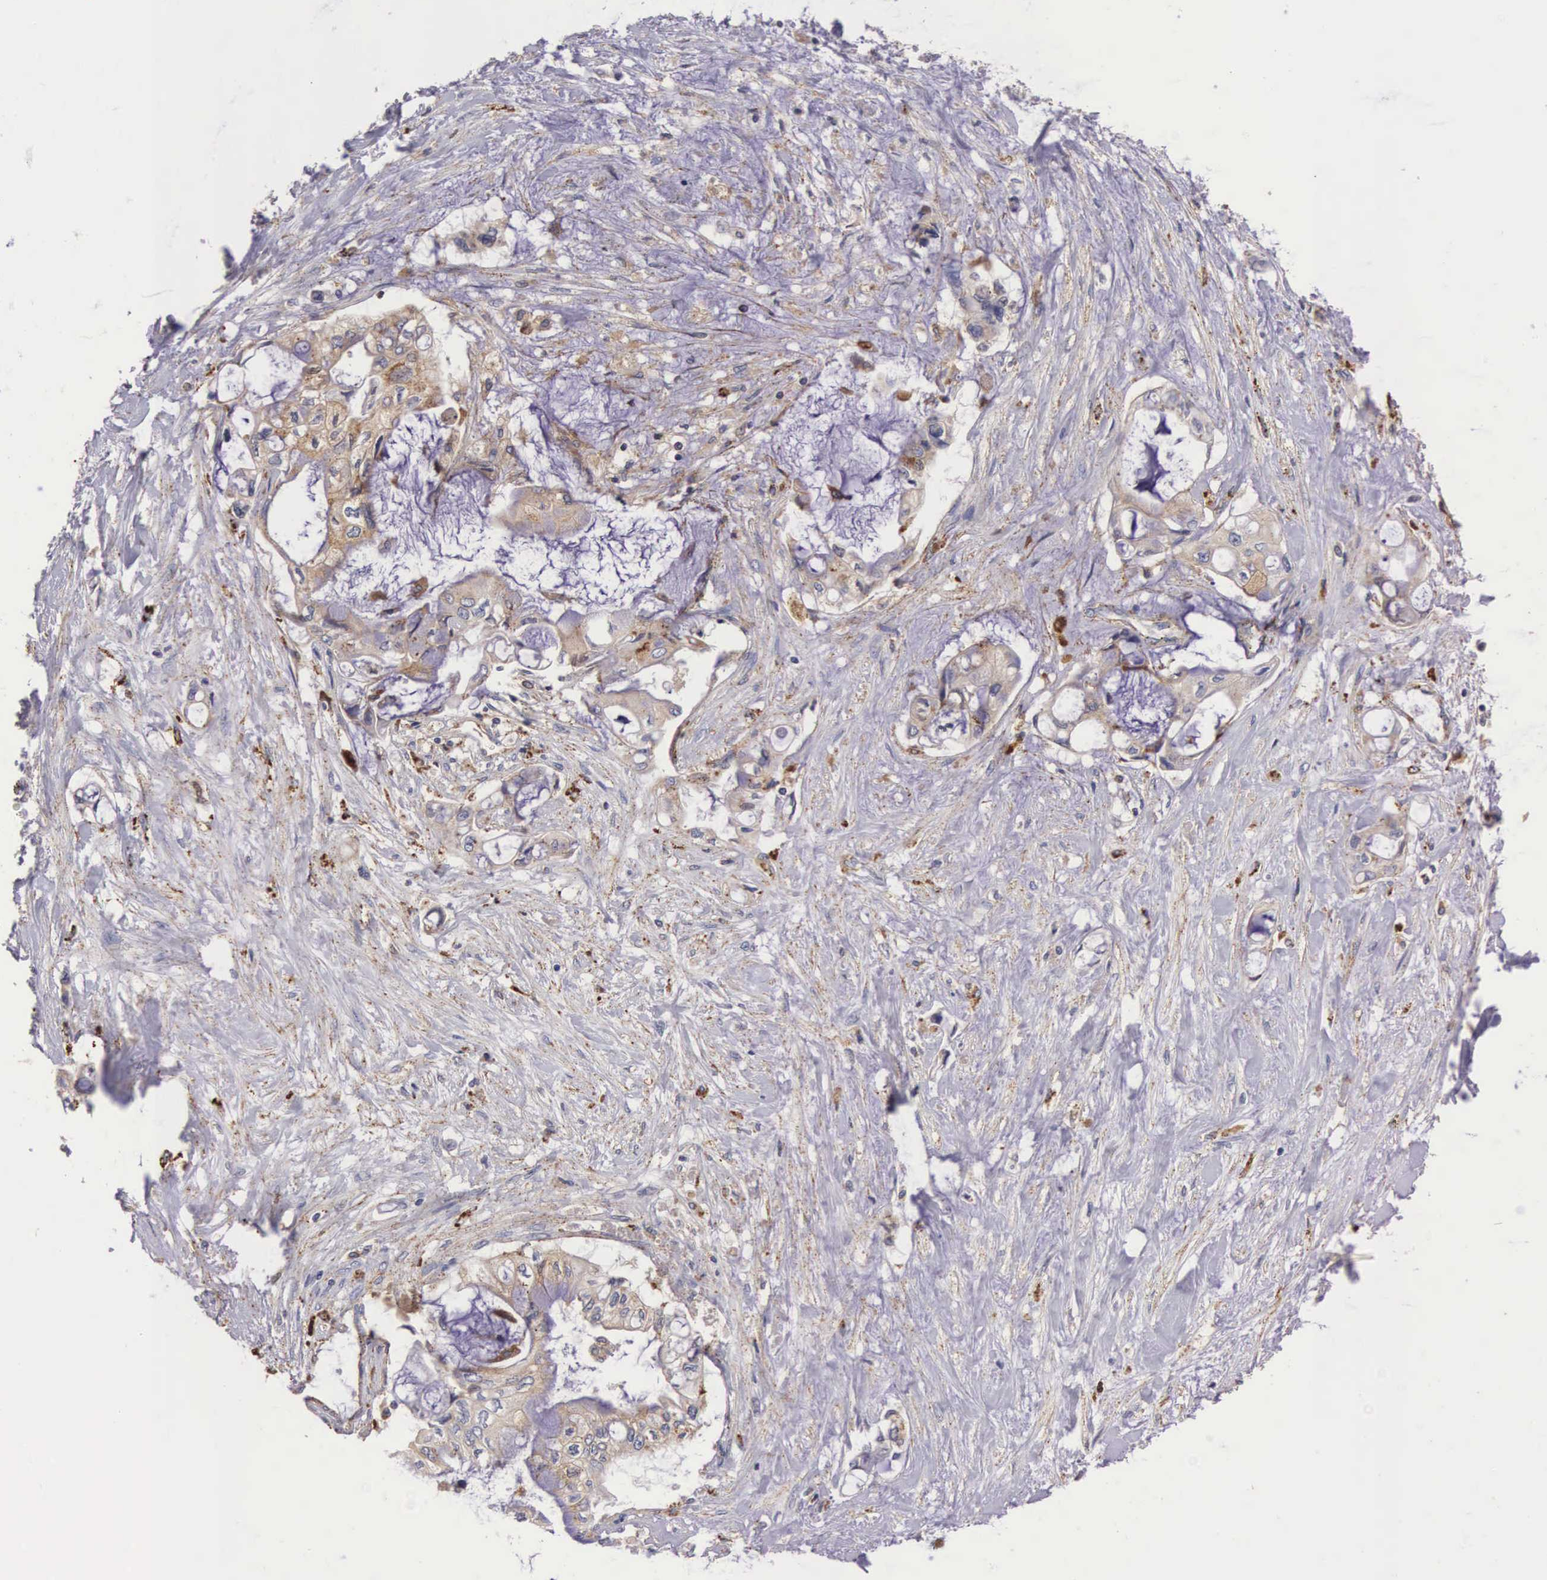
{"staining": {"intensity": "weak", "quantity": "25%-75%", "location": "cytoplasmic/membranous"}, "tissue": "pancreatic cancer", "cell_type": "Tumor cells", "image_type": "cancer", "snomed": [{"axis": "morphology", "description": "Adenocarcinoma, NOS"}, {"axis": "topography", "description": "Pancreas"}], "caption": "Immunohistochemistry image of human pancreatic cancer stained for a protein (brown), which shows low levels of weak cytoplasmic/membranous staining in about 25%-75% of tumor cells.", "gene": "NAGA", "patient": {"sex": "female", "age": 70}}